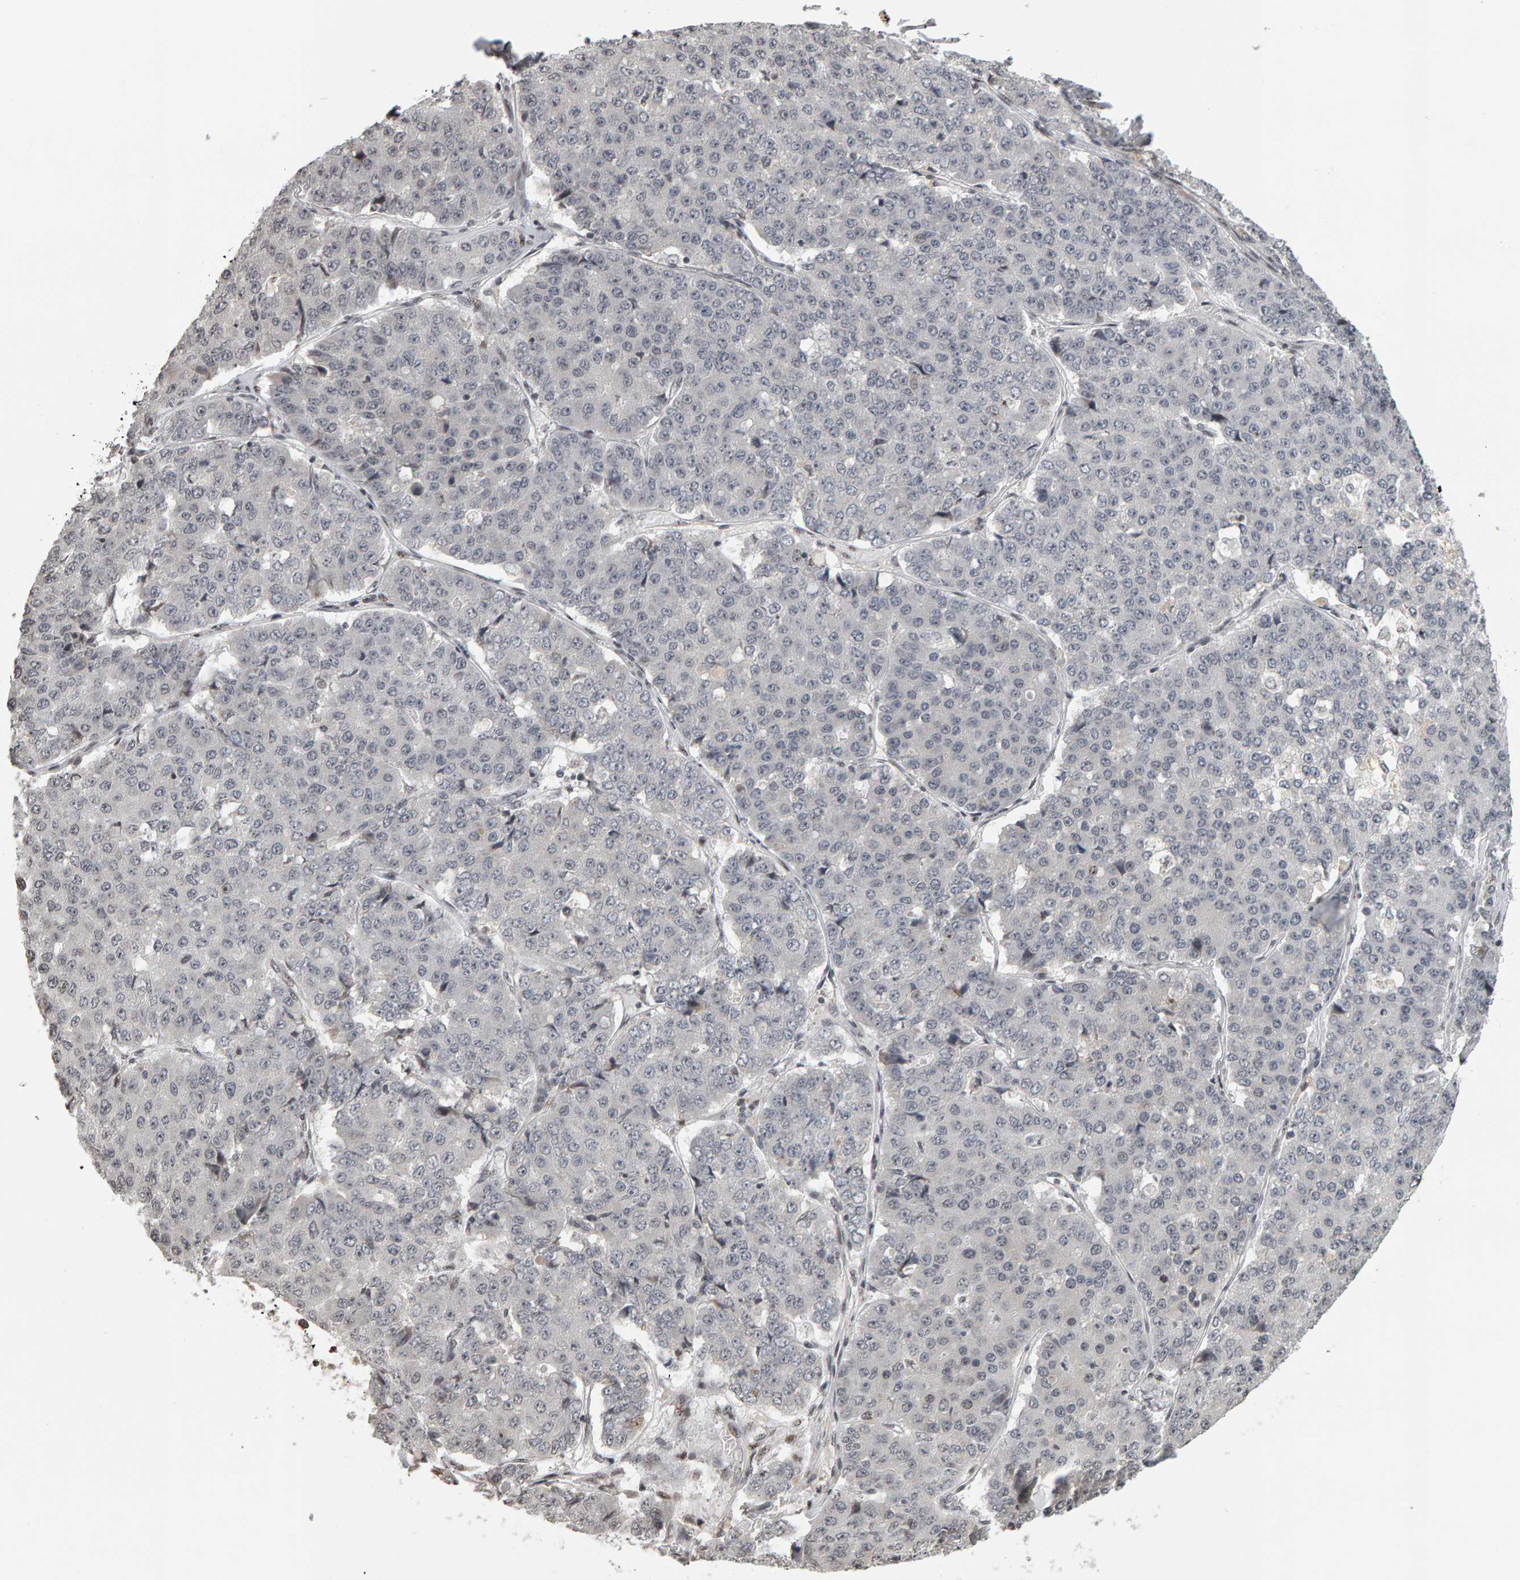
{"staining": {"intensity": "negative", "quantity": "none", "location": "none"}, "tissue": "pancreatic cancer", "cell_type": "Tumor cells", "image_type": "cancer", "snomed": [{"axis": "morphology", "description": "Adenocarcinoma, NOS"}, {"axis": "topography", "description": "Pancreas"}], "caption": "Pancreatic cancer (adenocarcinoma) stained for a protein using immunohistochemistry demonstrates no positivity tumor cells.", "gene": "TRAM1", "patient": {"sex": "male", "age": 50}}